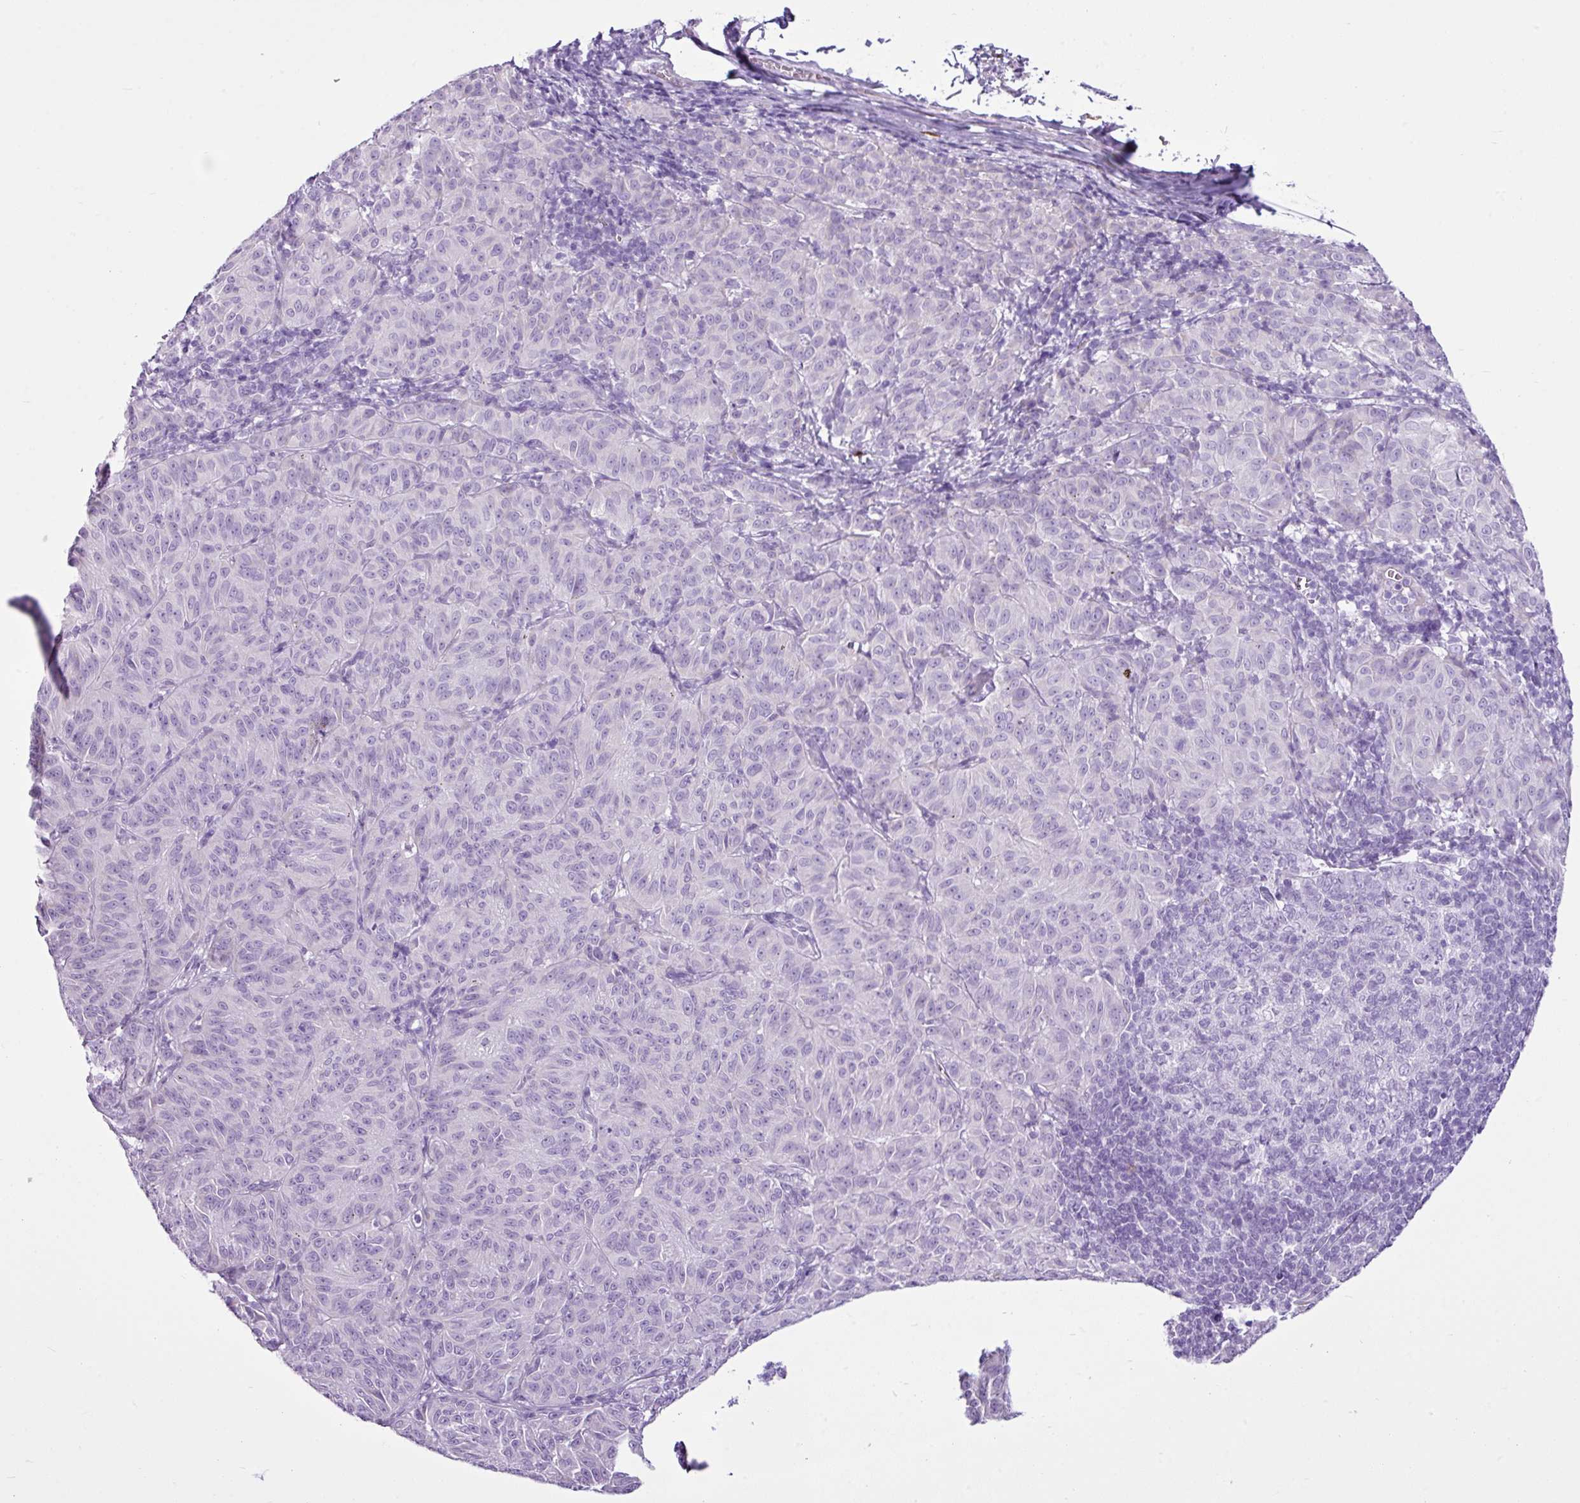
{"staining": {"intensity": "negative", "quantity": "none", "location": "none"}, "tissue": "melanoma", "cell_type": "Tumor cells", "image_type": "cancer", "snomed": [{"axis": "morphology", "description": "Malignant melanoma, NOS"}, {"axis": "topography", "description": "Skin"}], "caption": "Tumor cells show no significant protein staining in malignant melanoma.", "gene": "LILRB4", "patient": {"sex": "female", "age": 72}}